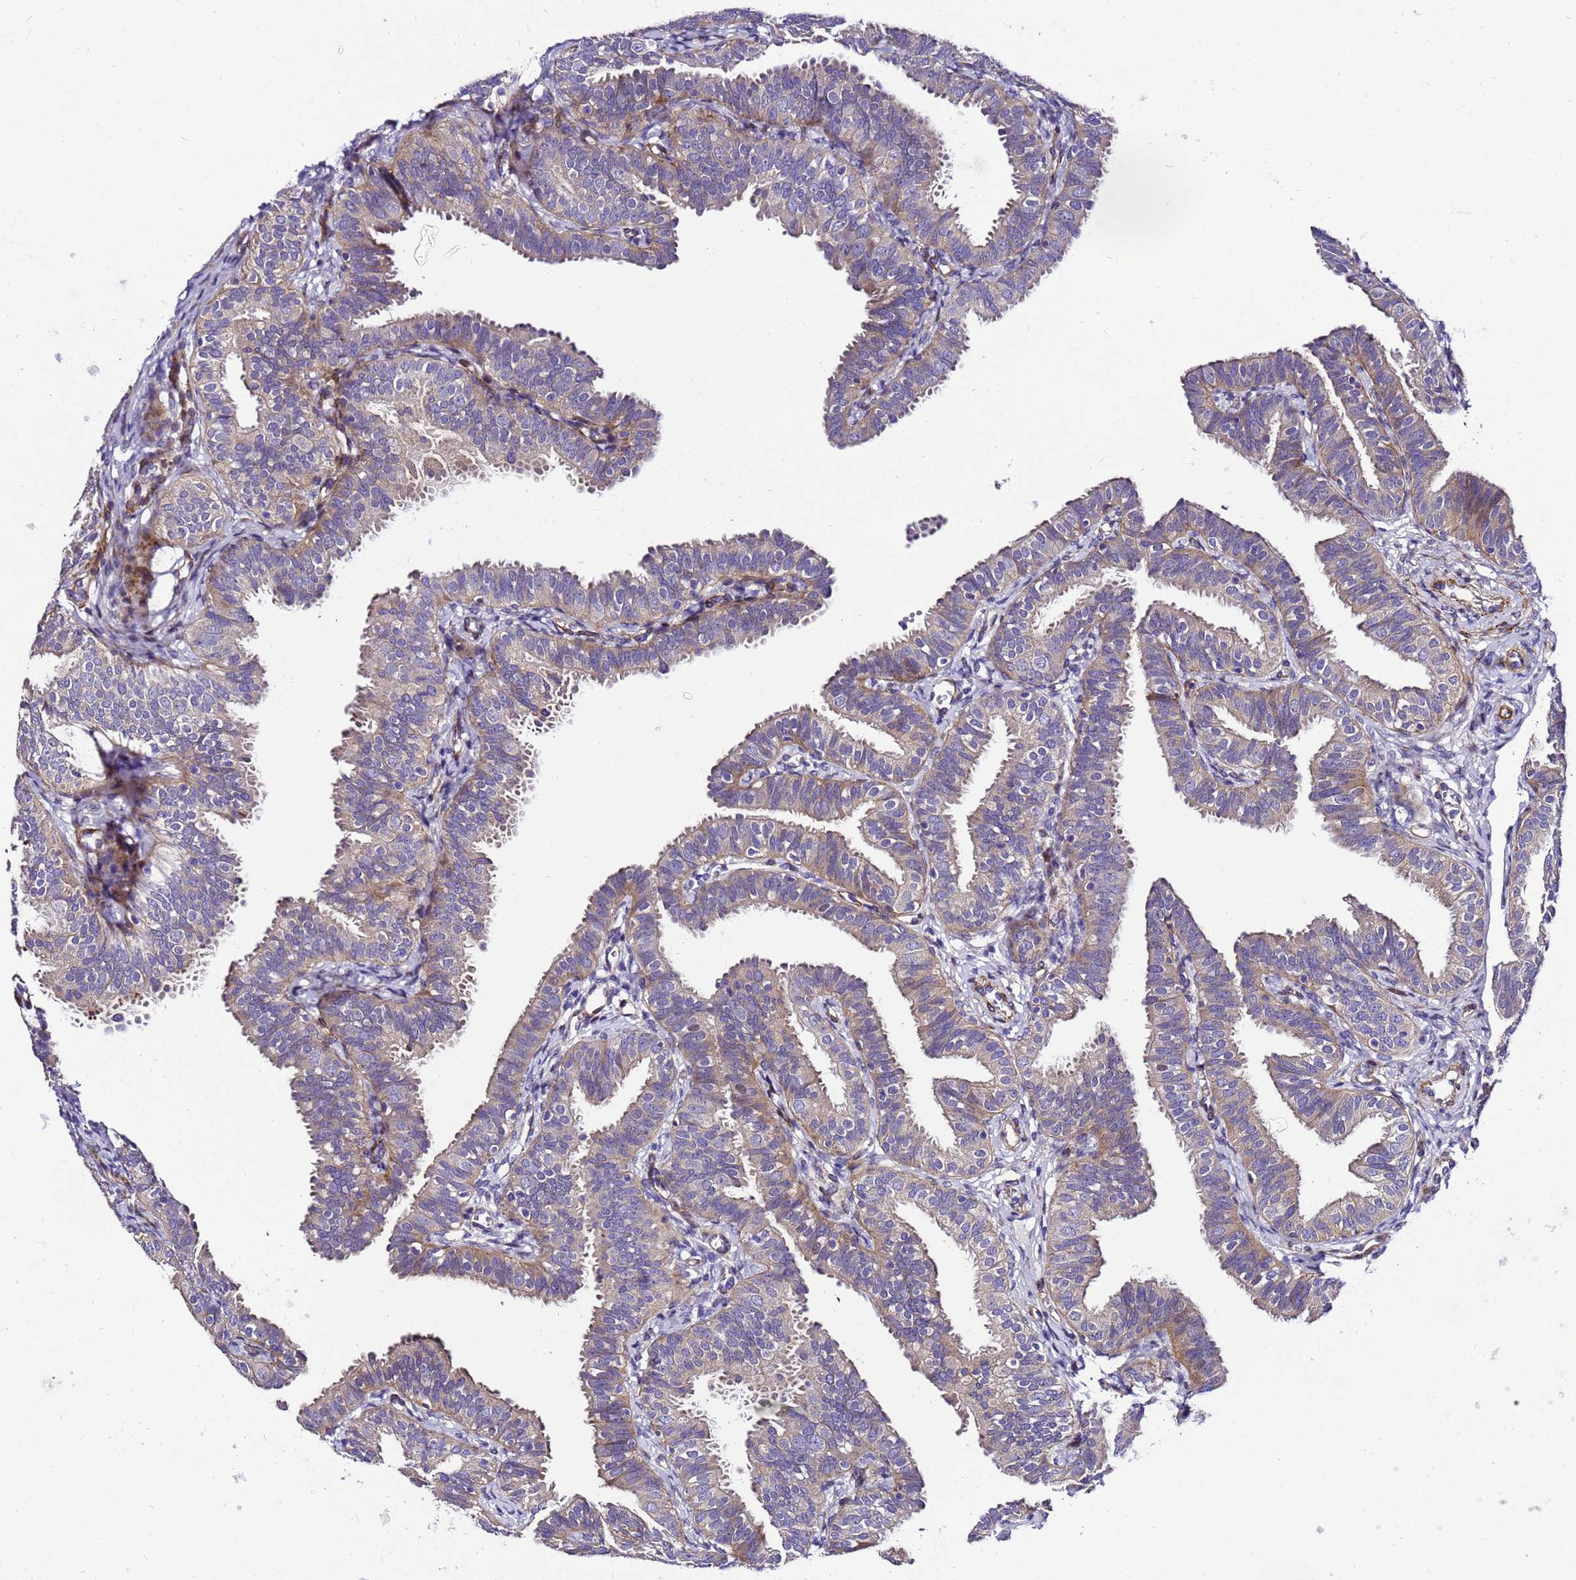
{"staining": {"intensity": "weak", "quantity": "25%-75%", "location": "cytoplasmic/membranous"}, "tissue": "fallopian tube", "cell_type": "Glandular cells", "image_type": "normal", "snomed": [{"axis": "morphology", "description": "Normal tissue, NOS"}, {"axis": "topography", "description": "Fallopian tube"}], "caption": "Normal fallopian tube was stained to show a protein in brown. There is low levels of weak cytoplasmic/membranous positivity in approximately 25%-75% of glandular cells. The protein of interest is stained brown, and the nuclei are stained in blue (DAB (3,3'-diaminobenzidine) IHC with brightfield microscopy, high magnification).", "gene": "ZNF417", "patient": {"sex": "female", "age": 35}}